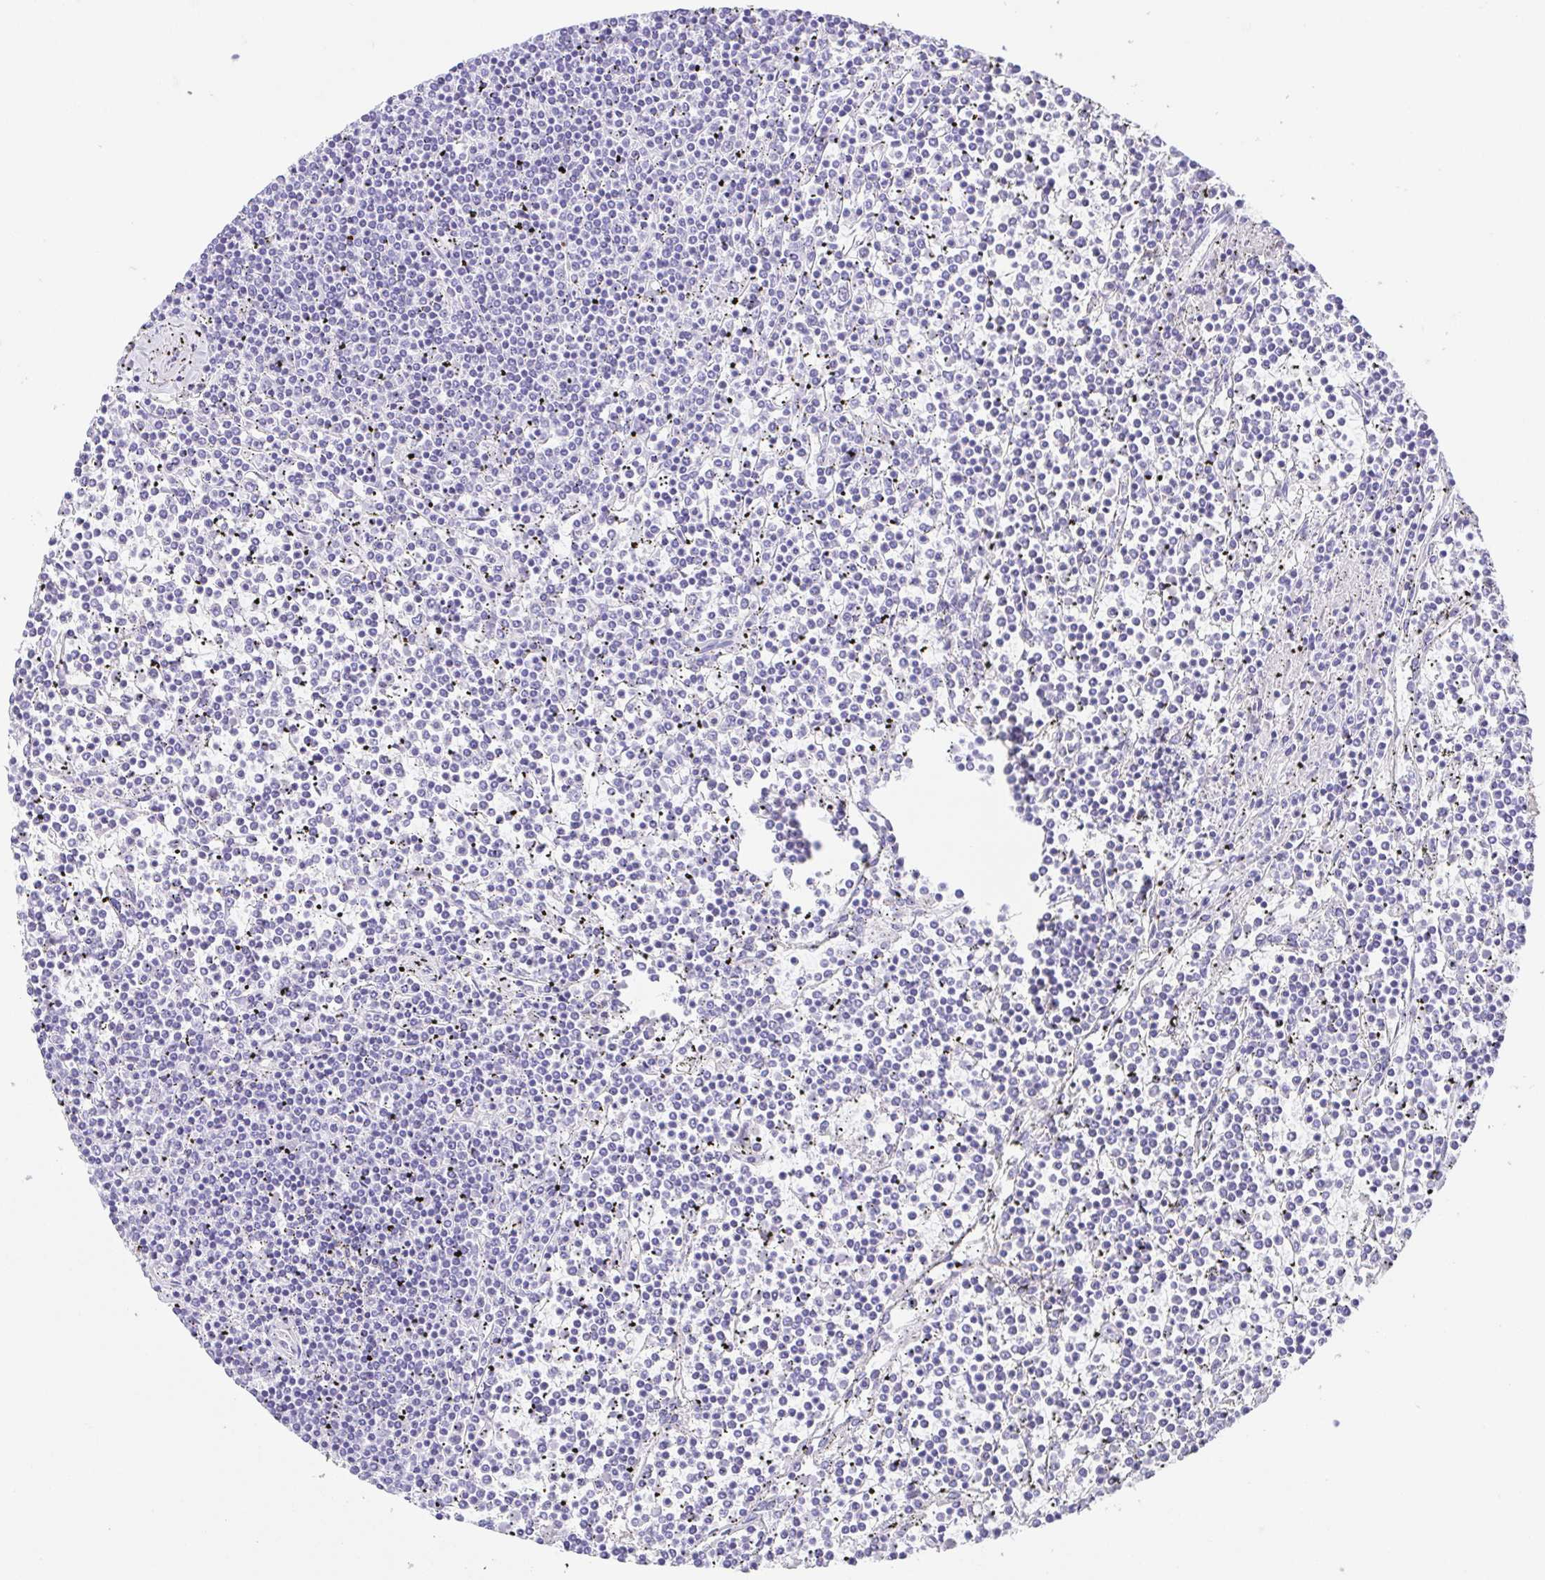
{"staining": {"intensity": "negative", "quantity": "none", "location": "none"}, "tissue": "lymphoma", "cell_type": "Tumor cells", "image_type": "cancer", "snomed": [{"axis": "morphology", "description": "Malignant lymphoma, non-Hodgkin's type, Low grade"}, {"axis": "topography", "description": "Spleen"}], "caption": "Human lymphoma stained for a protein using IHC displays no staining in tumor cells.", "gene": "SPATA4", "patient": {"sex": "female", "age": 19}}